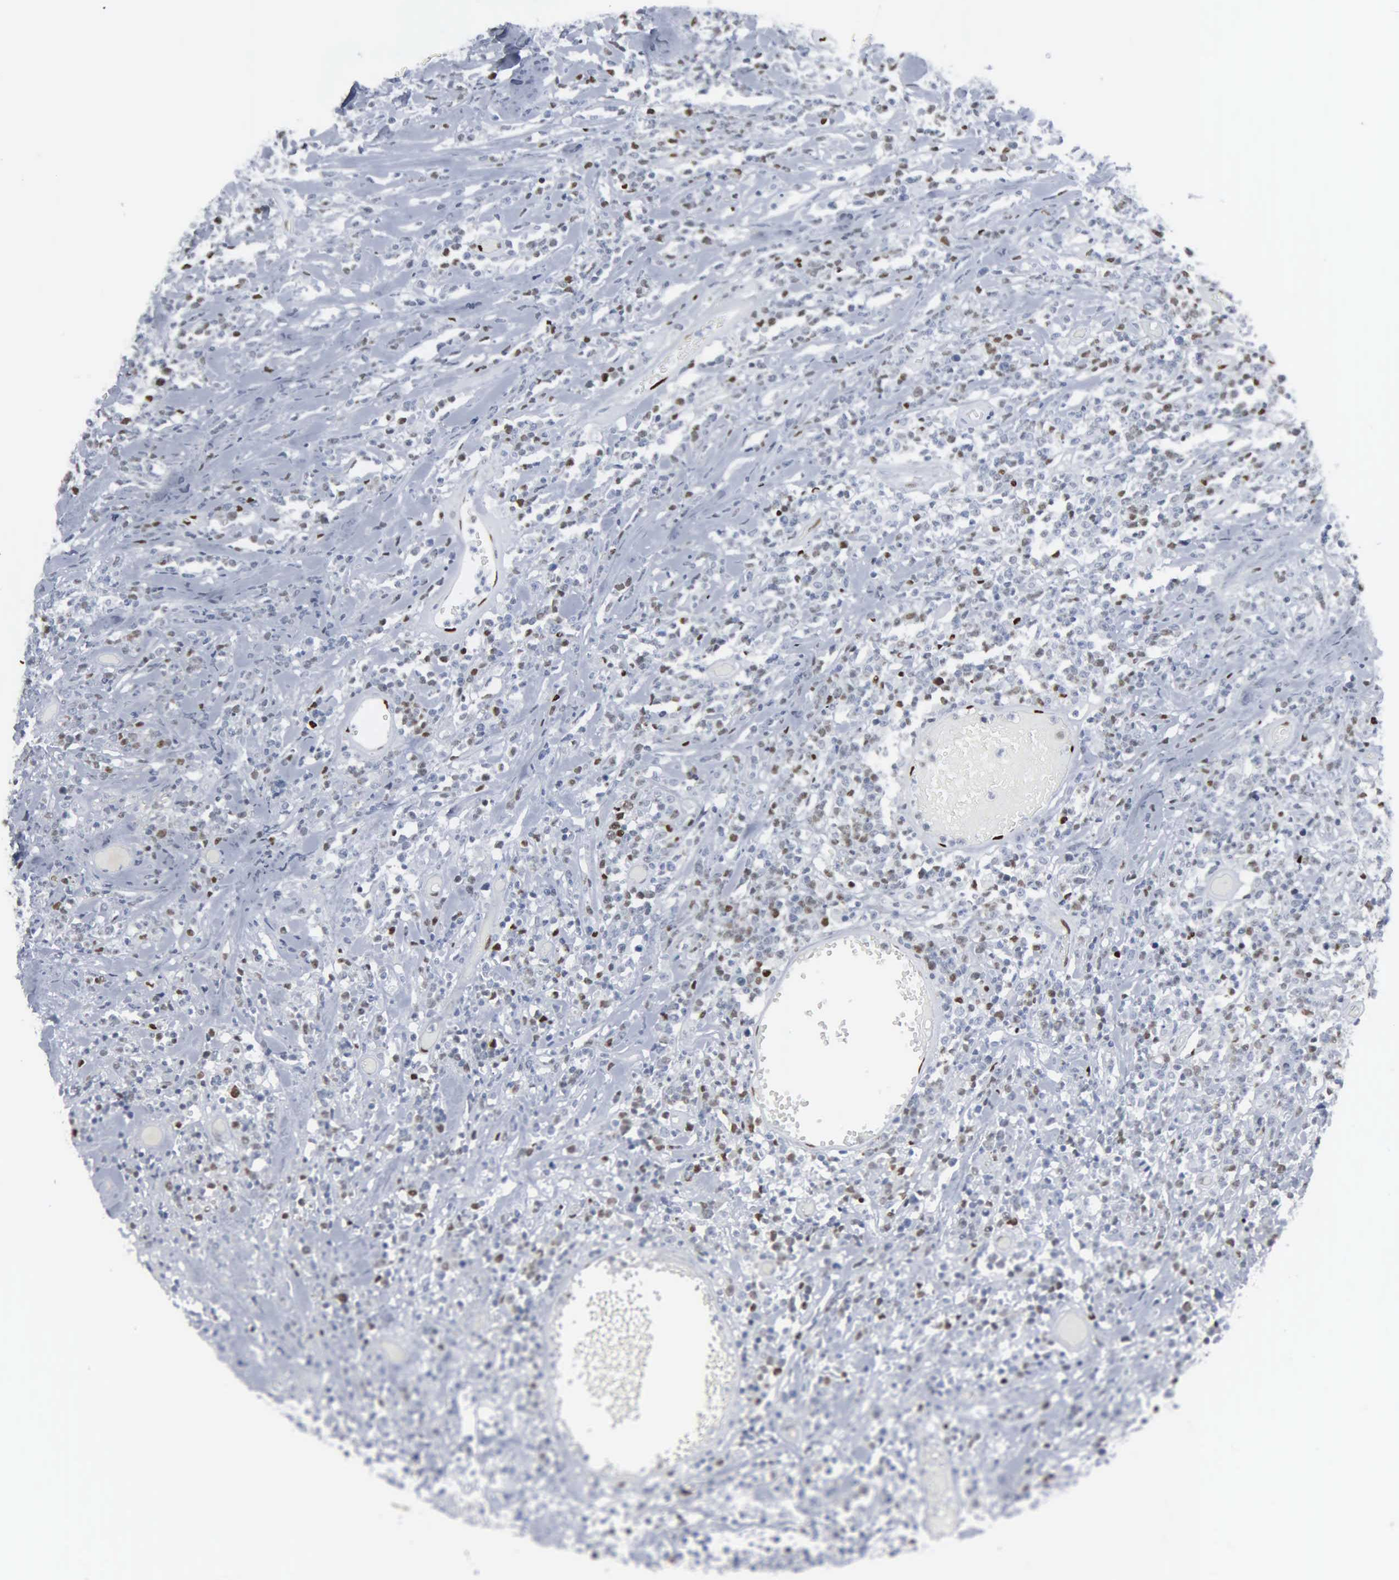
{"staining": {"intensity": "weak", "quantity": "<25%", "location": "nuclear"}, "tissue": "lymphoma", "cell_type": "Tumor cells", "image_type": "cancer", "snomed": [{"axis": "morphology", "description": "Malignant lymphoma, non-Hodgkin's type, High grade"}, {"axis": "topography", "description": "Colon"}], "caption": "This image is of malignant lymphoma, non-Hodgkin's type (high-grade) stained with immunohistochemistry (IHC) to label a protein in brown with the nuclei are counter-stained blue. There is no staining in tumor cells.", "gene": "CCND3", "patient": {"sex": "male", "age": 82}}